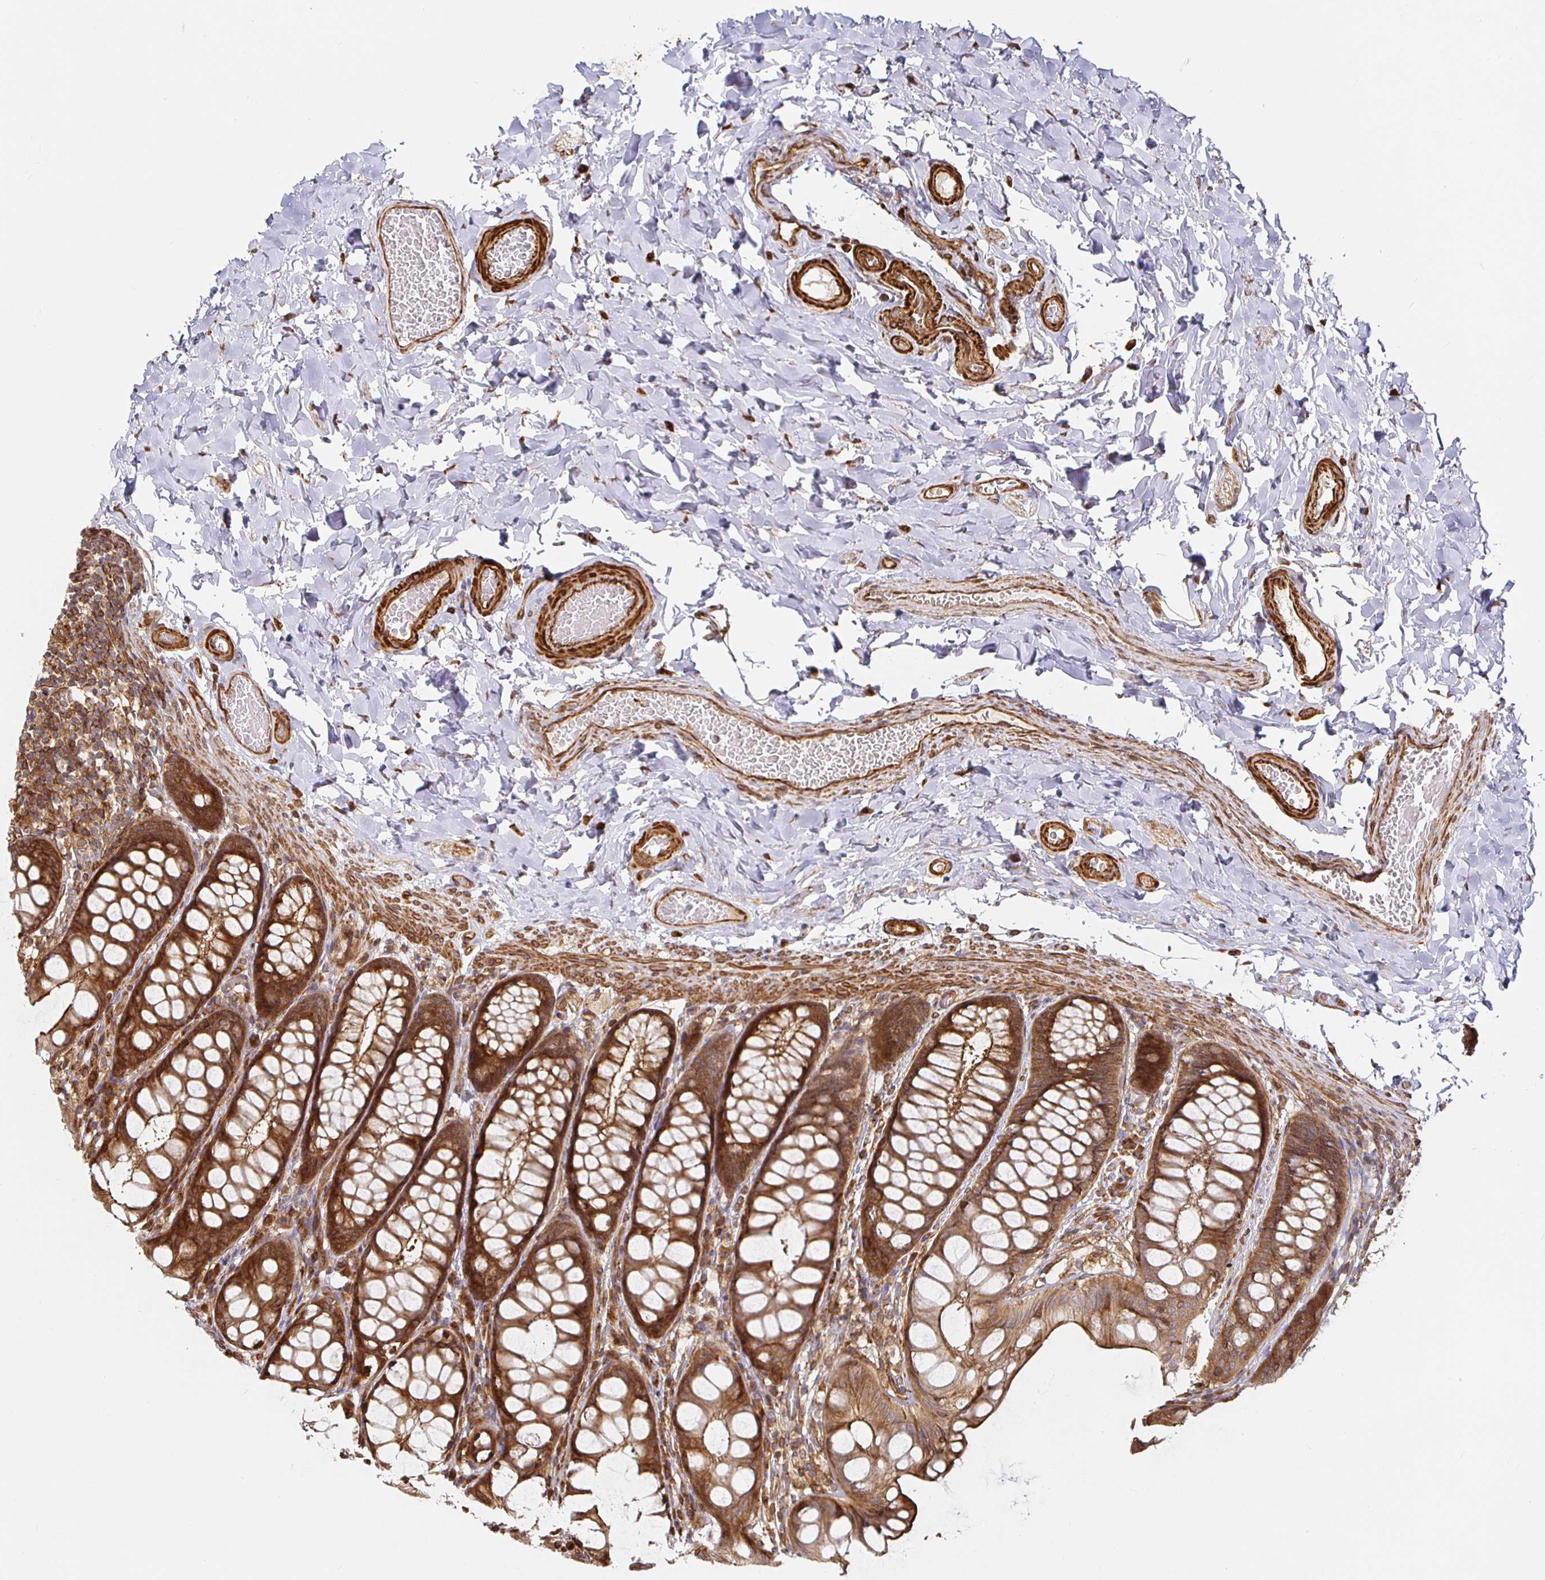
{"staining": {"intensity": "strong", "quantity": ">75%", "location": "cytoplasmic/membranous"}, "tissue": "colon", "cell_type": "Endothelial cells", "image_type": "normal", "snomed": [{"axis": "morphology", "description": "Normal tissue, NOS"}, {"axis": "topography", "description": "Colon"}], "caption": "Approximately >75% of endothelial cells in normal colon exhibit strong cytoplasmic/membranous protein staining as visualized by brown immunohistochemical staining.", "gene": "STRAP", "patient": {"sex": "male", "age": 47}}